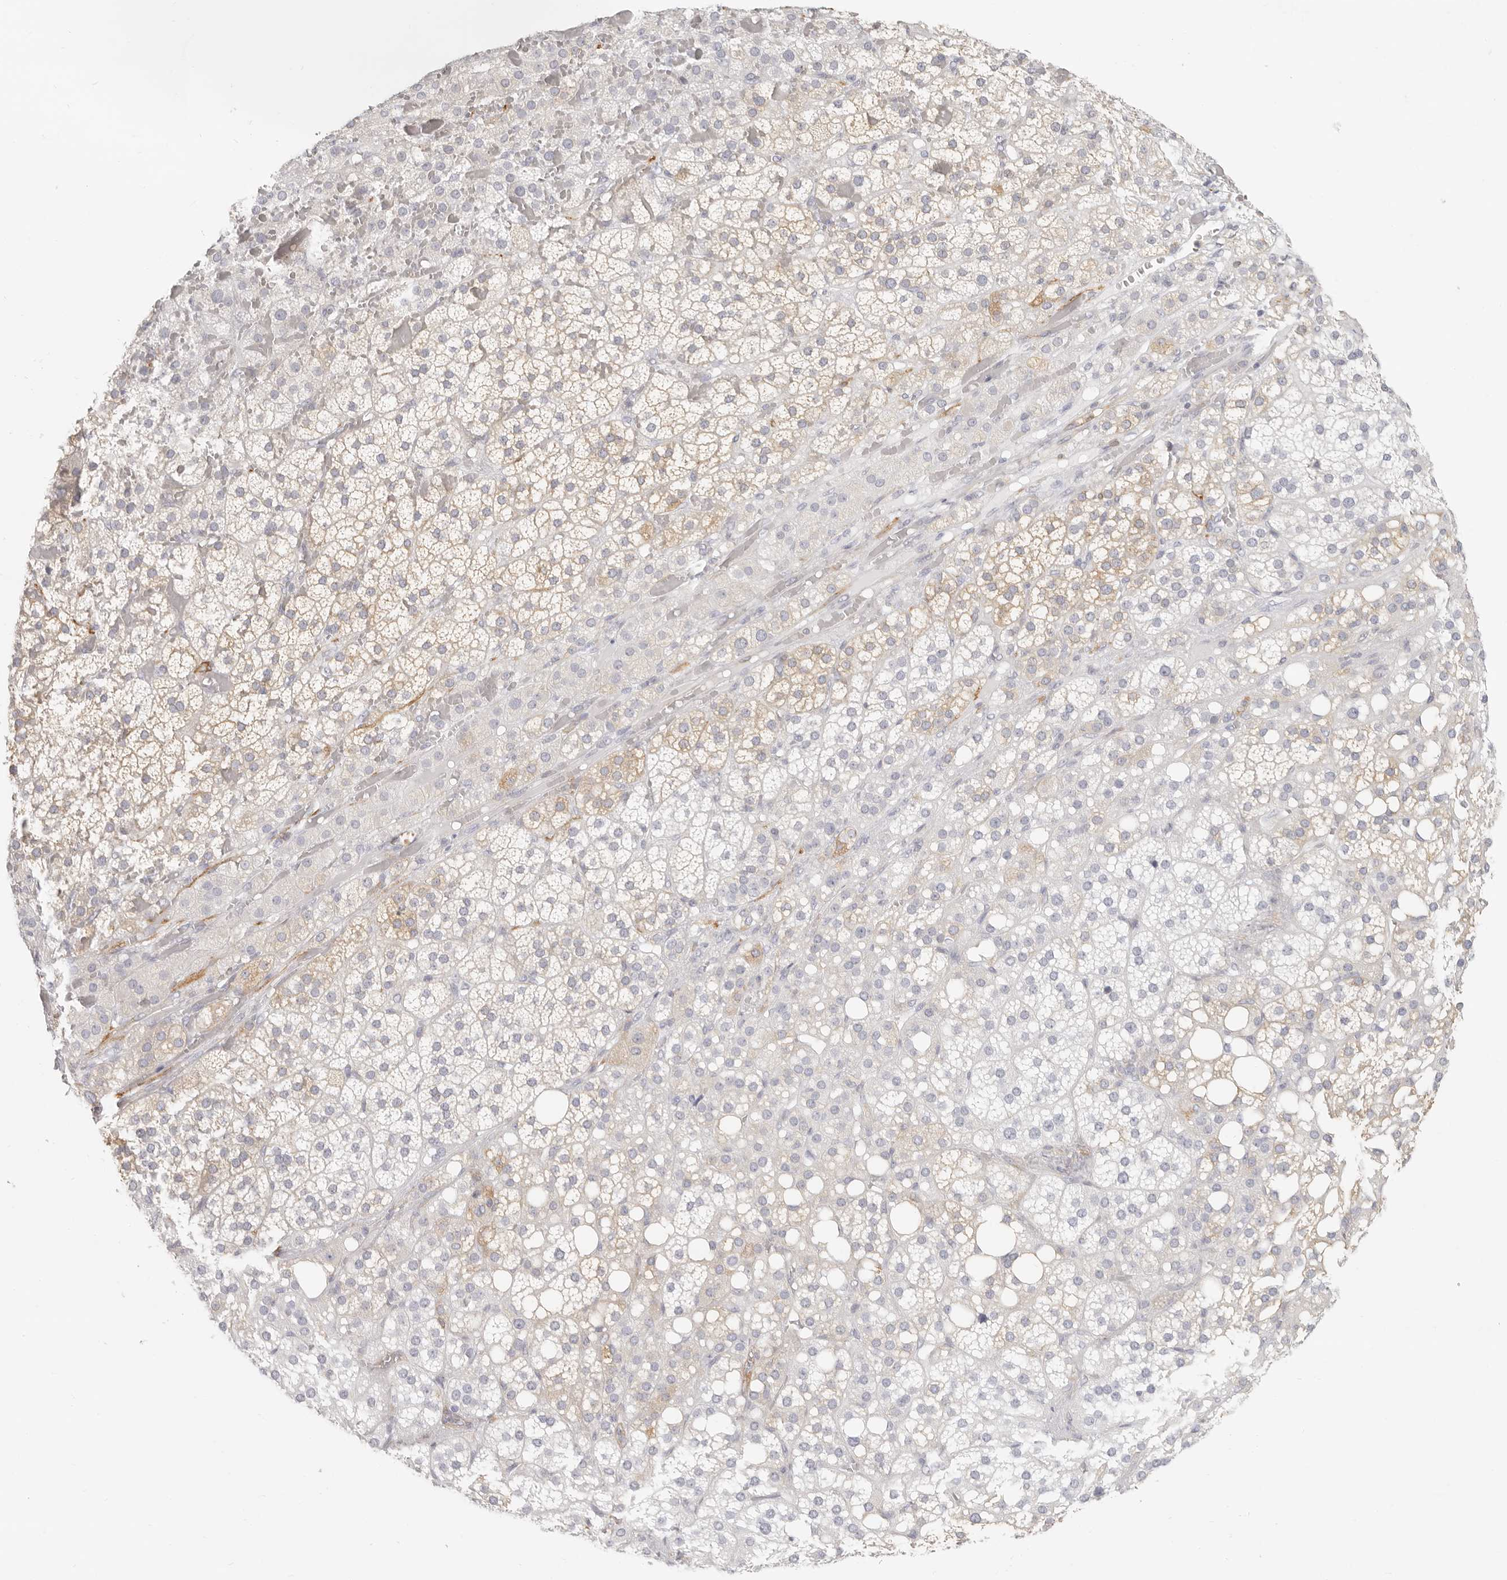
{"staining": {"intensity": "moderate", "quantity": "<25%", "location": "cytoplasmic/membranous"}, "tissue": "adrenal gland", "cell_type": "Glandular cells", "image_type": "normal", "snomed": [{"axis": "morphology", "description": "Normal tissue, NOS"}, {"axis": "topography", "description": "Adrenal gland"}], "caption": "Protein expression analysis of unremarkable adrenal gland displays moderate cytoplasmic/membranous staining in about <25% of glandular cells.", "gene": "NIBAN1", "patient": {"sex": "female", "age": 59}}